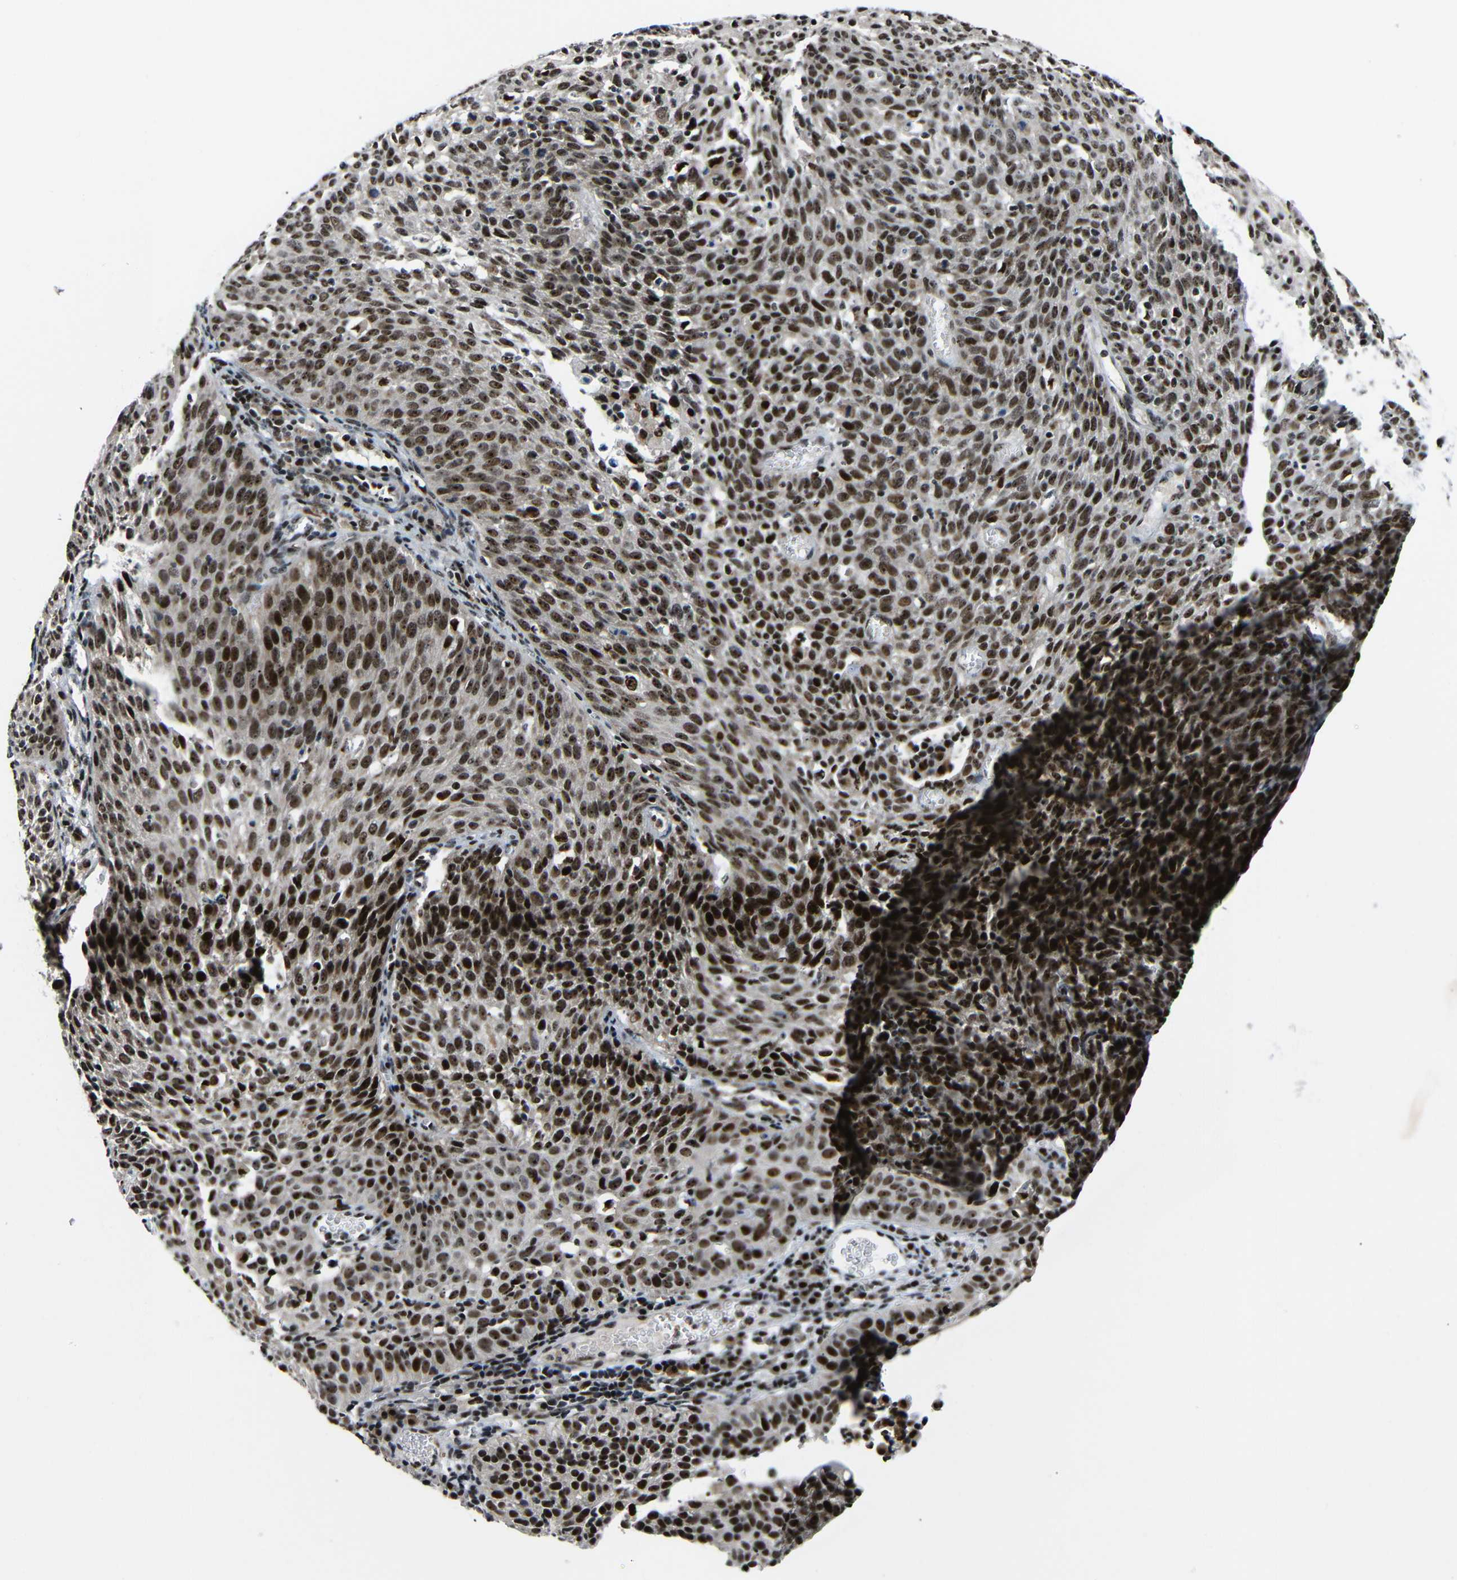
{"staining": {"intensity": "strong", "quantity": ">75%", "location": "nuclear"}, "tissue": "cervical cancer", "cell_type": "Tumor cells", "image_type": "cancer", "snomed": [{"axis": "morphology", "description": "Squamous cell carcinoma, NOS"}, {"axis": "topography", "description": "Cervix"}], "caption": "The micrograph demonstrates a brown stain indicating the presence of a protein in the nuclear of tumor cells in cervical cancer (squamous cell carcinoma).", "gene": "SETDB2", "patient": {"sex": "female", "age": 38}}